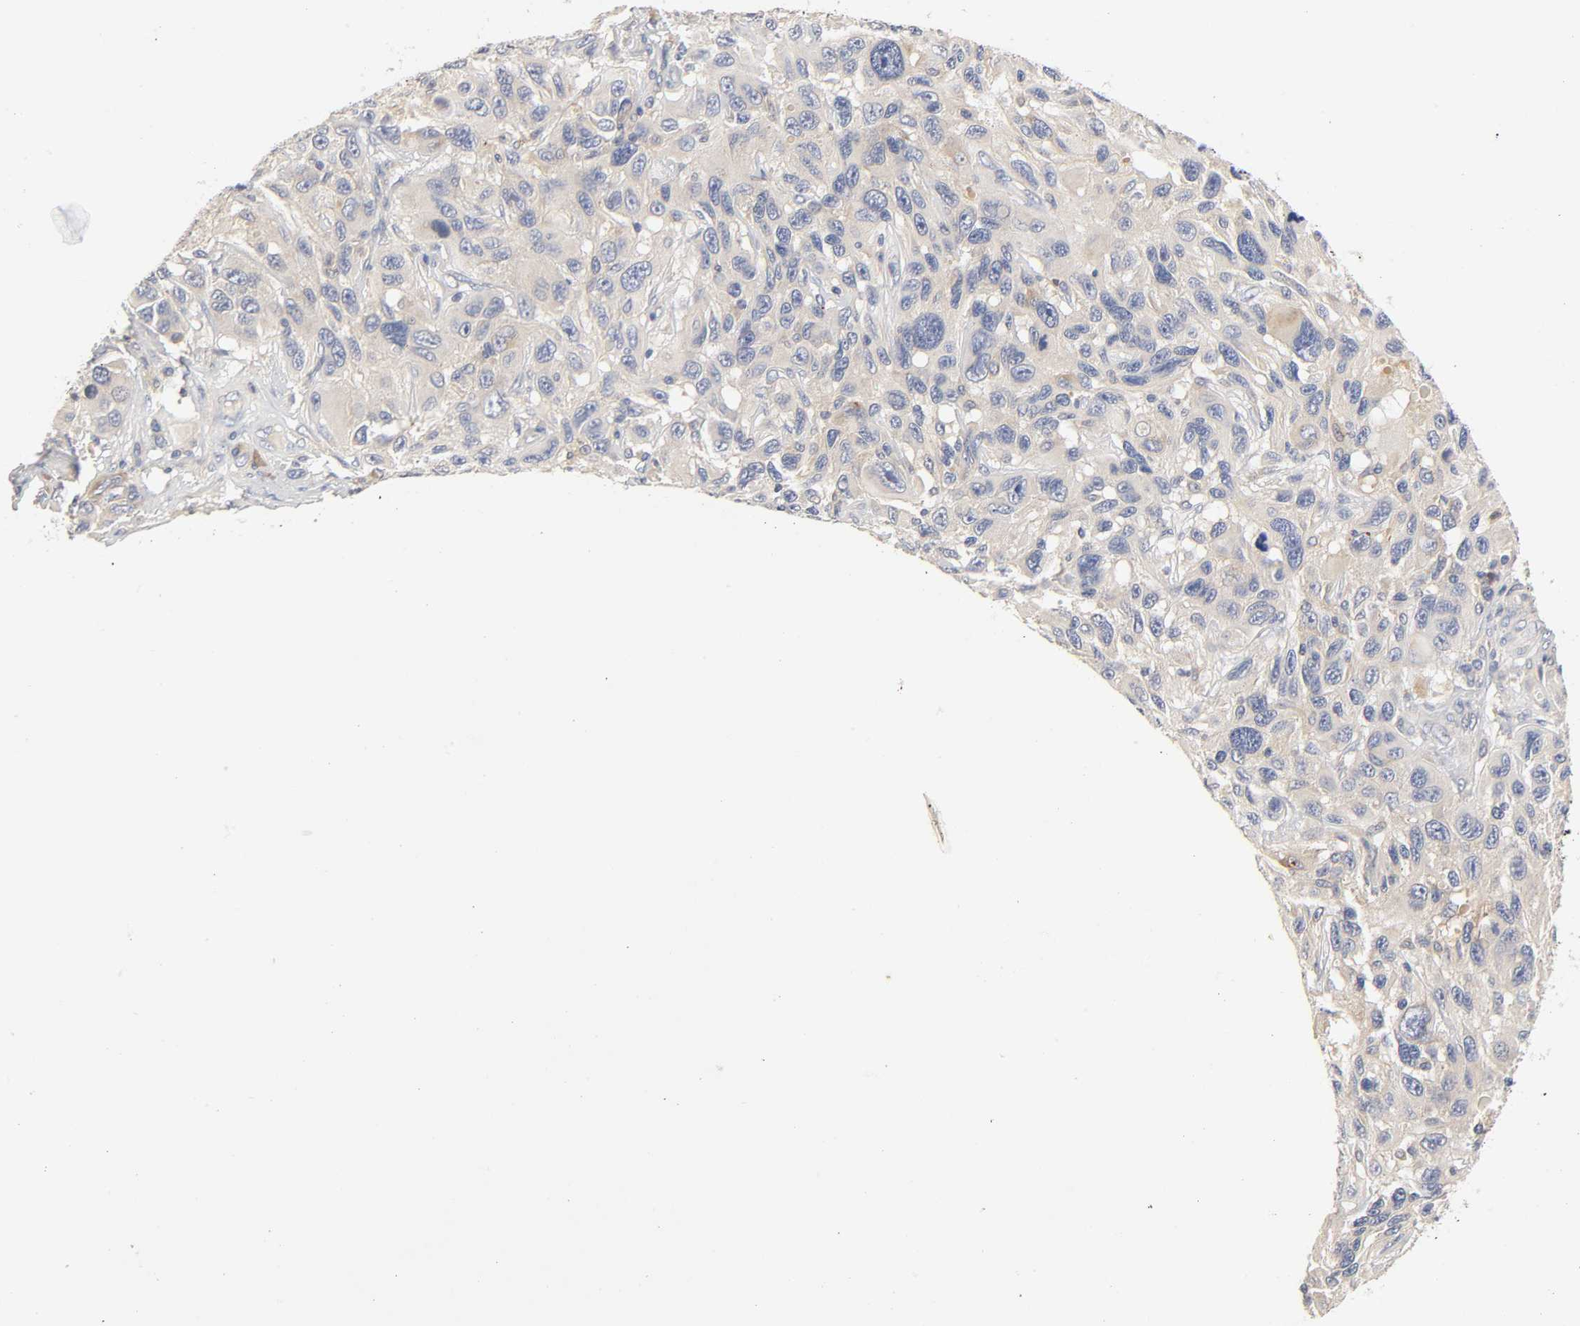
{"staining": {"intensity": "negative", "quantity": "none", "location": "none"}, "tissue": "melanoma", "cell_type": "Tumor cells", "image_type": "cancer", "snomed": [{"axis": "morphology", "description": "Malignant melanoma, NOS"}, {"axis": "topography", "description": "Skin"}], "caption": "DAB immunohistochemical staining of melanoma demonstrates no significant expression in tumor cells. Nuclei are stained in blue.", "gene": "RHOA", "patient": {"sex": "male", "age": 53}}